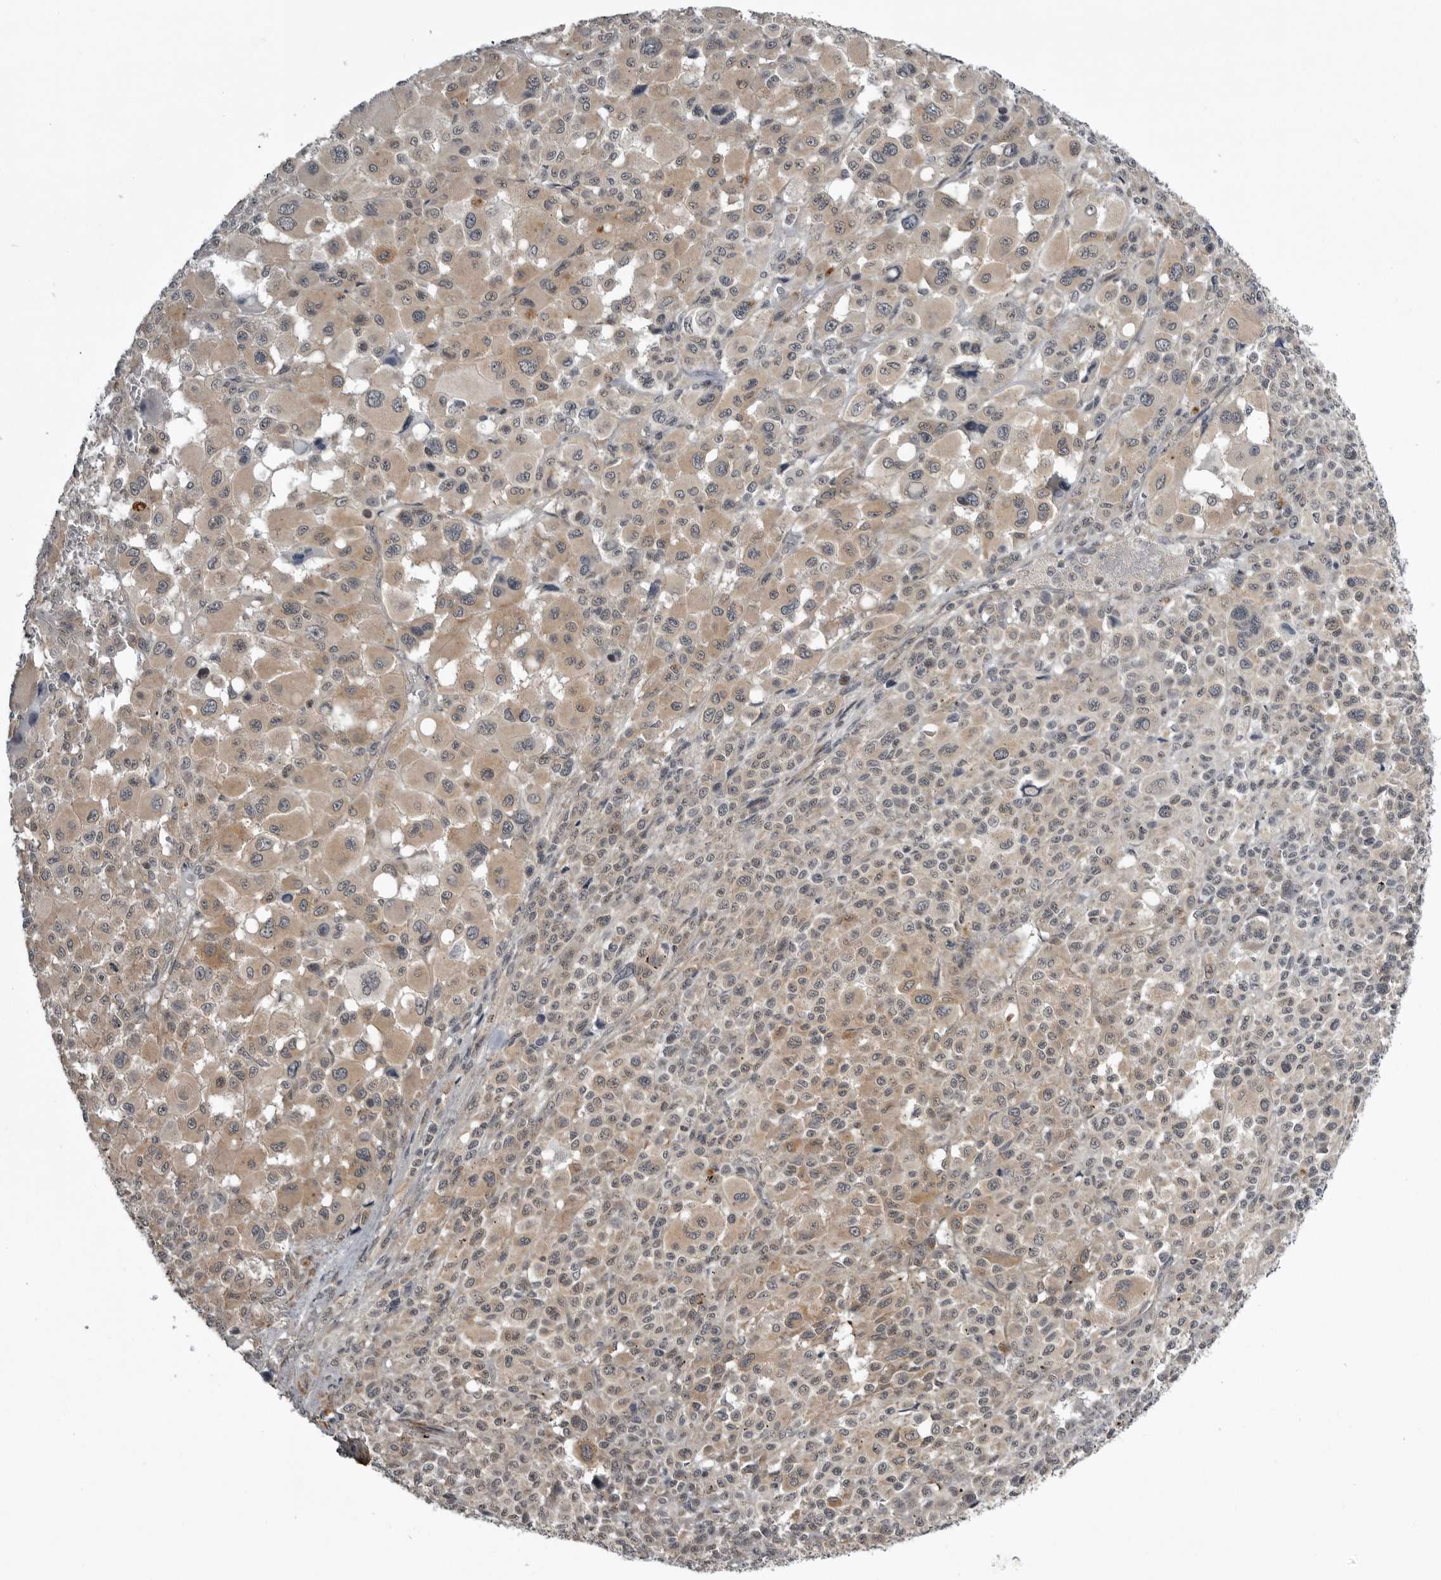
{"staining": {"intensity": "weak", "quantity": "25%-75%", "location": "cytoplasmic/membranous"}, "tissue": "melanoma", "cell_type": "Tumor cells", "image_type": "cancer", "snomed": [{"axis": "morphology", "description": "Malignant melanoma, Metastatic site"}, {"axis": "topography", "description": "Skin"}], "caption": "Tumor cells display low levels of weak cytoplasmic/membranous expression in about 25%-75% of cells in human malignant melanoma (metastatic site). The staining was performed using DAB (3,3'-diaminobenzidine) to visualize the protein expression in brown, while the nuclei were stained in blue with hematoxylin (Magnification: 20x).", "gene": "SNX16", "patient": {"sex": "female", "age": 74}}